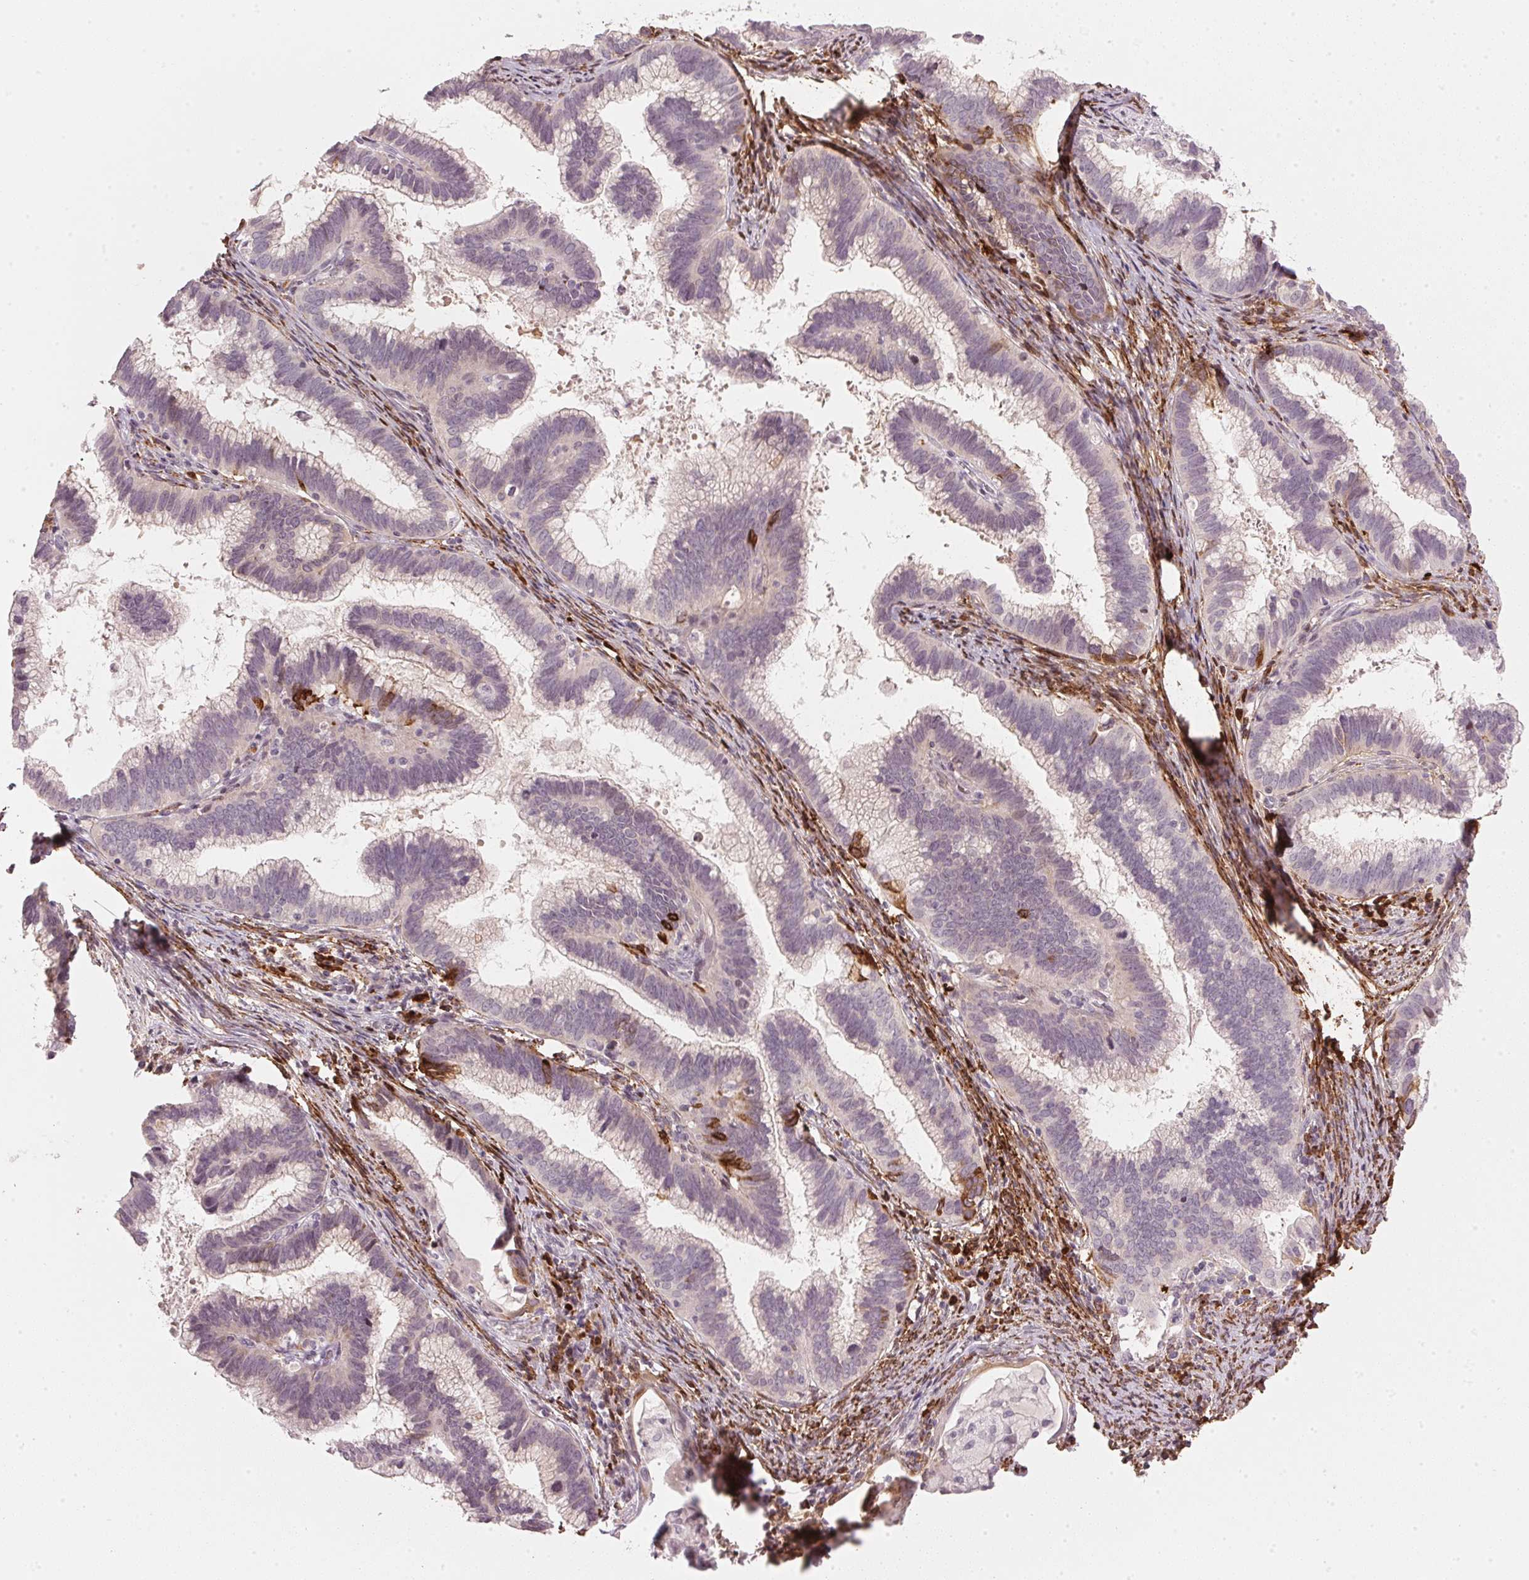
{"staining": {"intensity": "negative", "quantity": "none", "location": "none"}, "tissue": "cervical cancer", "cell_type": "Tumor cells", "image_type": "cancer", "snomed": [{"axis": "morphology", "description": "Adenocarcinoma, NOS"}, {"axis": "topography", "description": "Cervix"}], "caption": "Immunohistochemistry (IHC) of cervical adenocarcinoma displays no positivity in tumor cells. Brightfield microscopy of immunohistochemistry stained with DAB (brown) and hematoxylin (blue), captured at high magnification.", "gene": "SFRP4", "patient": {"sex": "female", "age": 61}}